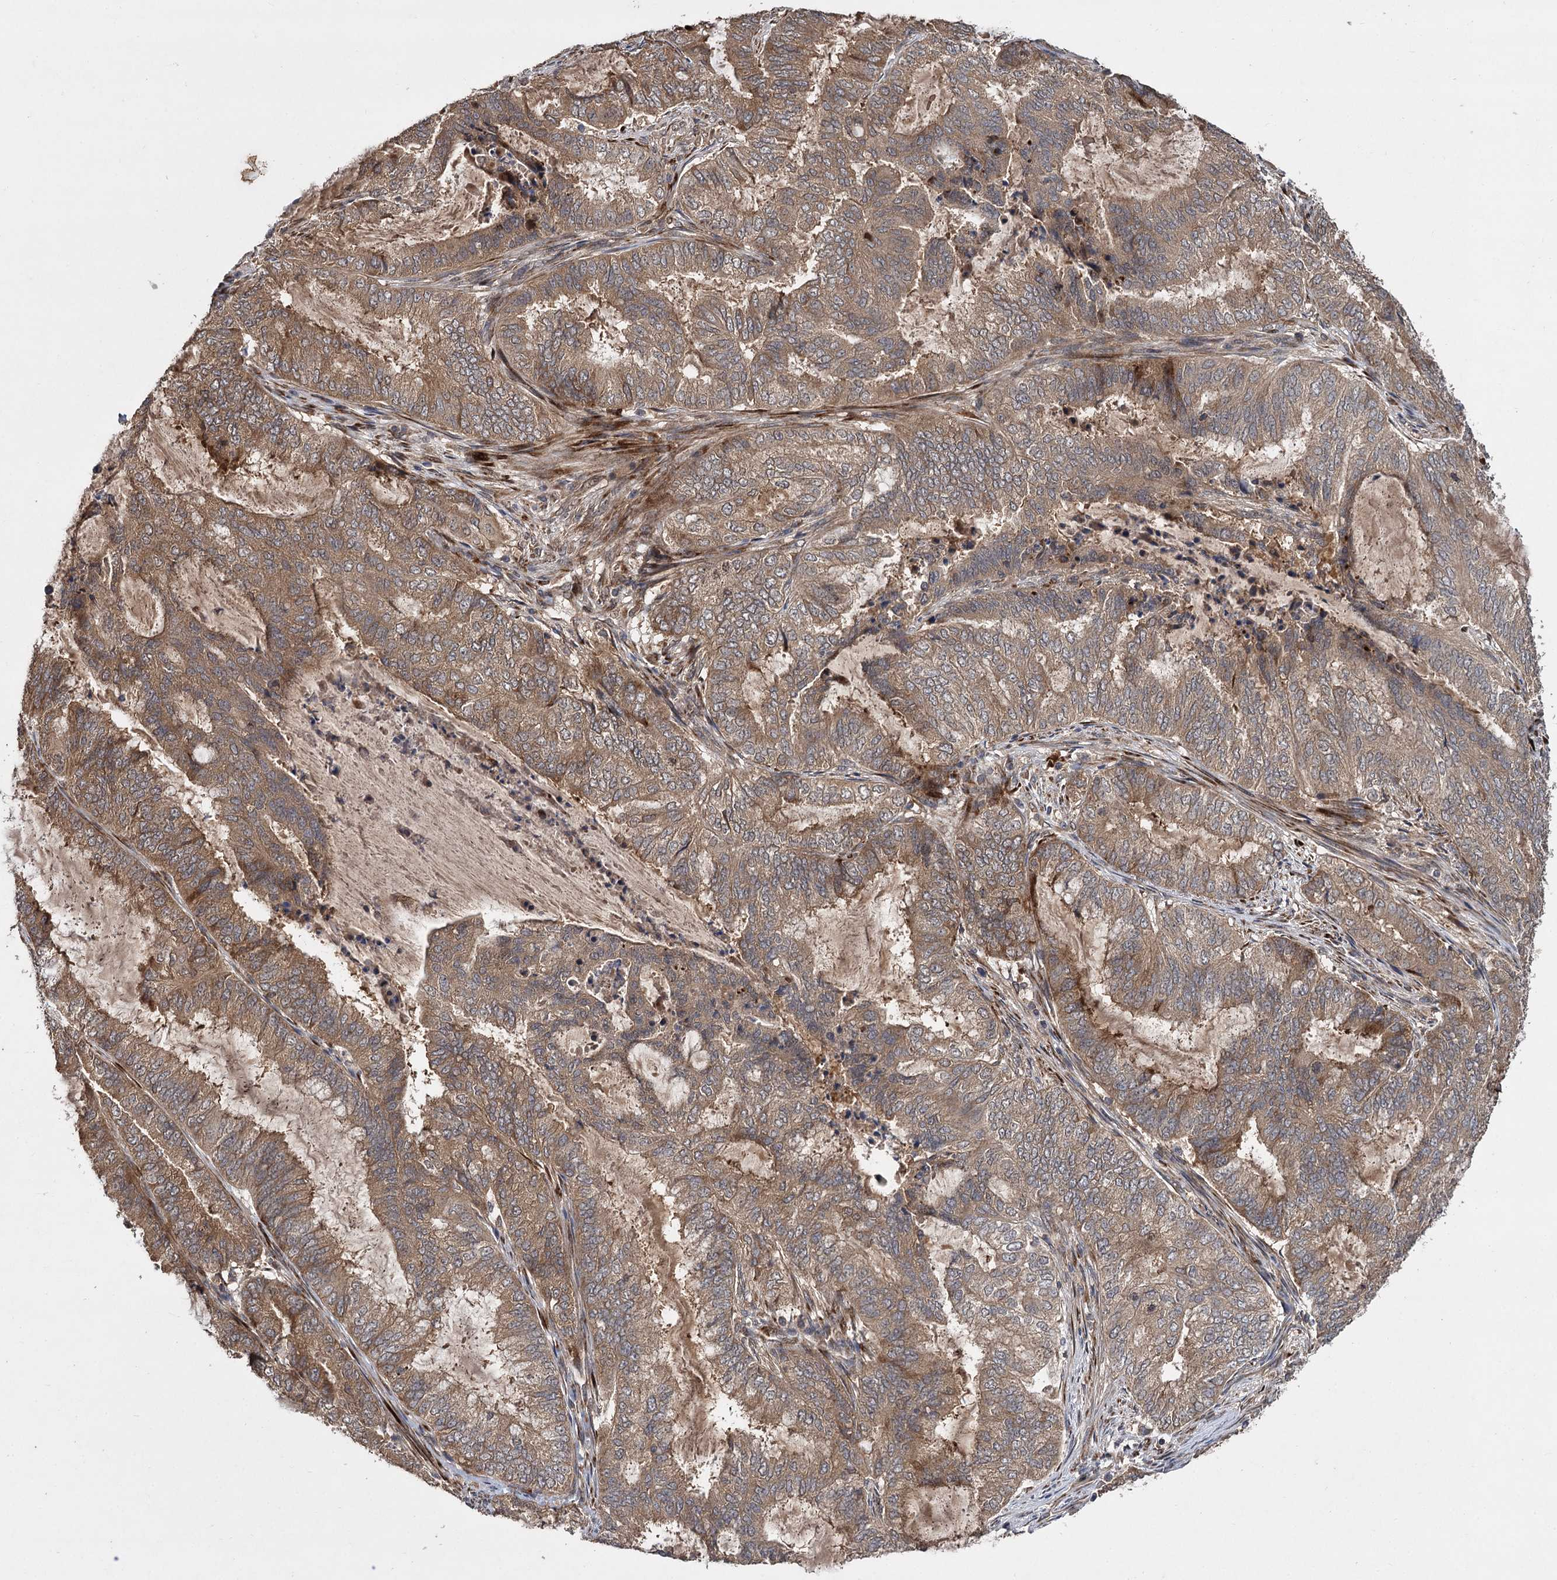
{"staining": {"intensity": "moderate", "quantity": ">75%", "location": "cytoplasmic/membranous"}, "tissue": "endometrial cancer", "cell_type": "Tumor cells", "image_type": "cancer", "snomed": [{"axis": "morphology", "description": "Adenocarcinoma, NOS"}, {"axis": "topography", "description": "Endometrium"}], "caption": "The histopathology image demonstrates staining of endometrial cancer, revealing moderate cytoplasmic/membranous protein expression (brown color) within tumor cells.", "gene": "INPPL1", "patient": {"sex": "female", "age": 51}}